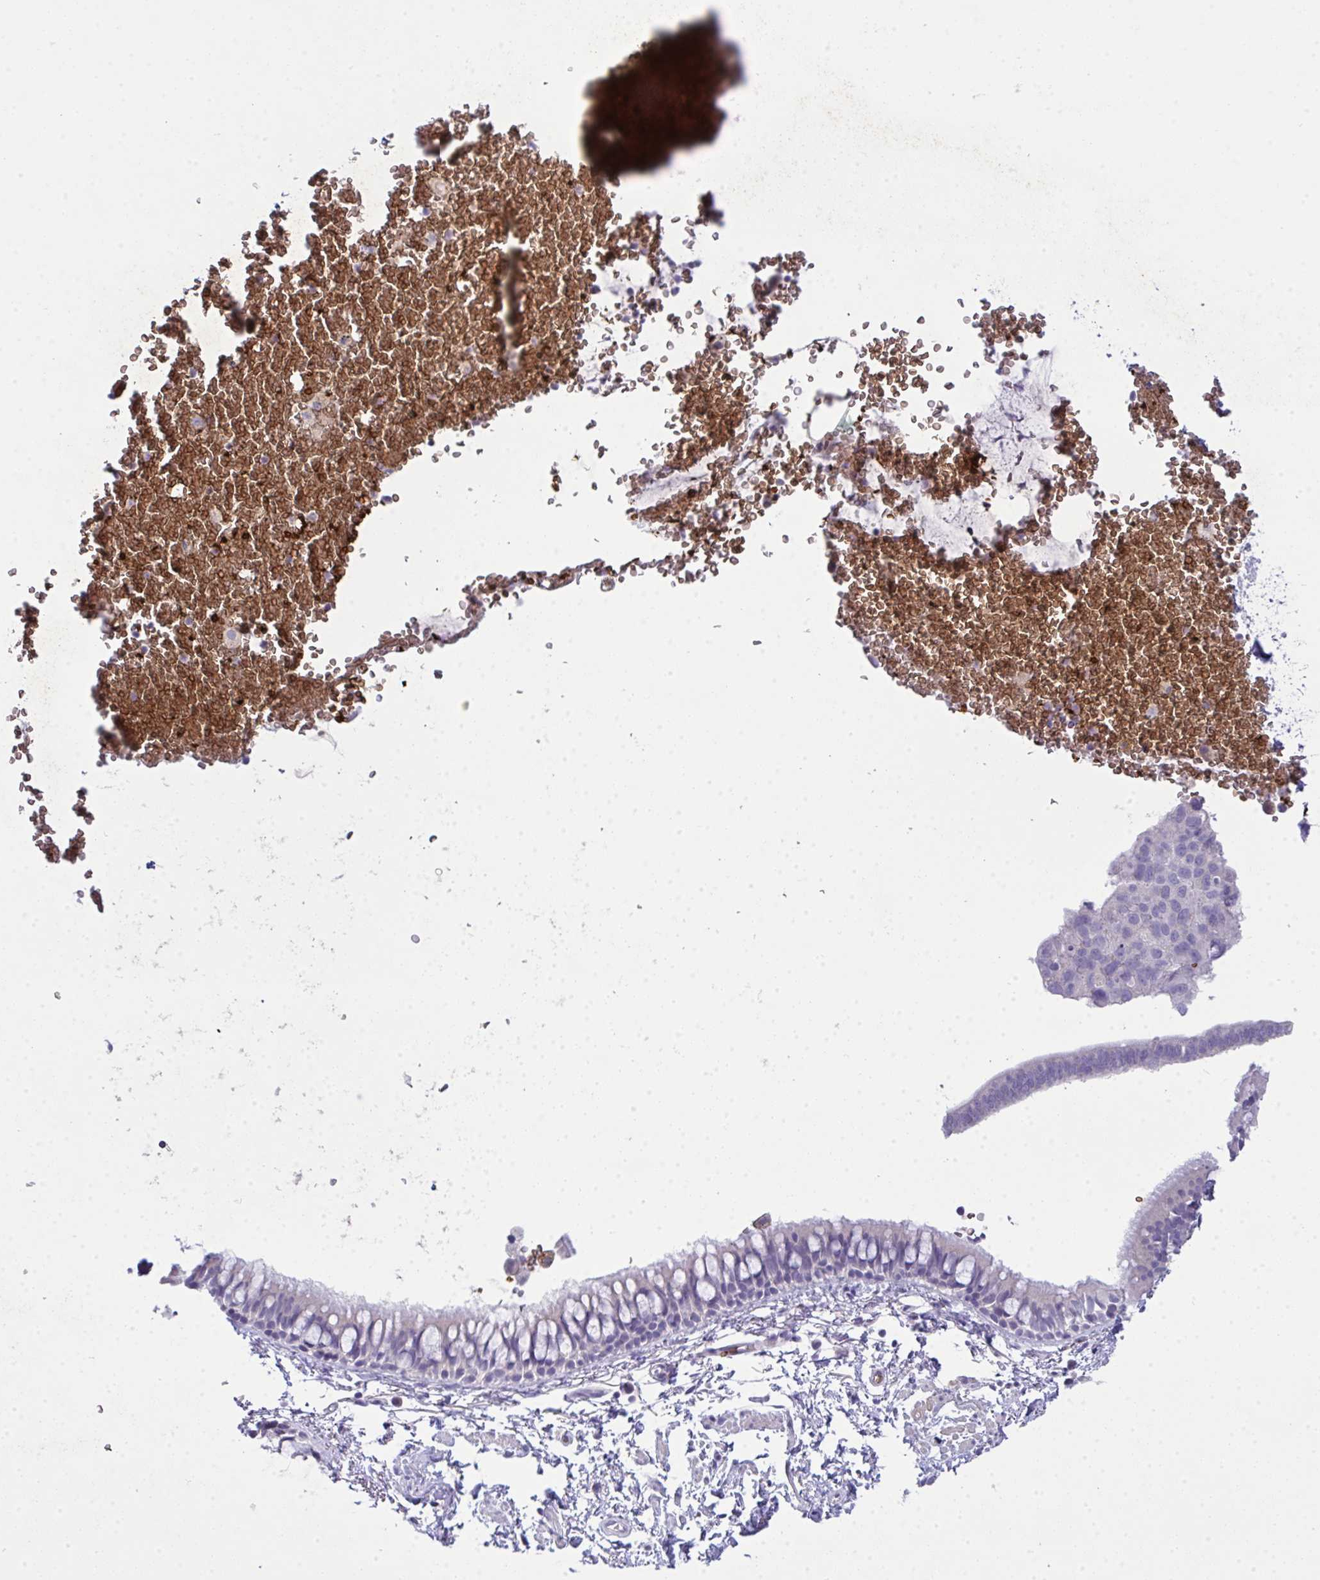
{"staining": {"intensity": "negative", "quantity": "none", "location": "none"}, "tissue": "bronchus", "cell_type": "Respiratory epithelial cells", "image_type": "normal", "snomed": [{"axis": "morphology", "description": "Normal tissue, NOS"}, {"axis": "topography", "description": "Lymph node"}, {"axis": "topography", "description": "Cartilage tissue"}, {"axis": "topography", "description": "Bronchus"}], "caption": "Immunohistochemistry photomicrograph of unremarkable human bronchus stained for a protein (brown), which reveals no positivity in respiratory epithelial cells.", "gene": "SPTB", "patient": {"sex": "female", "age": 70}}